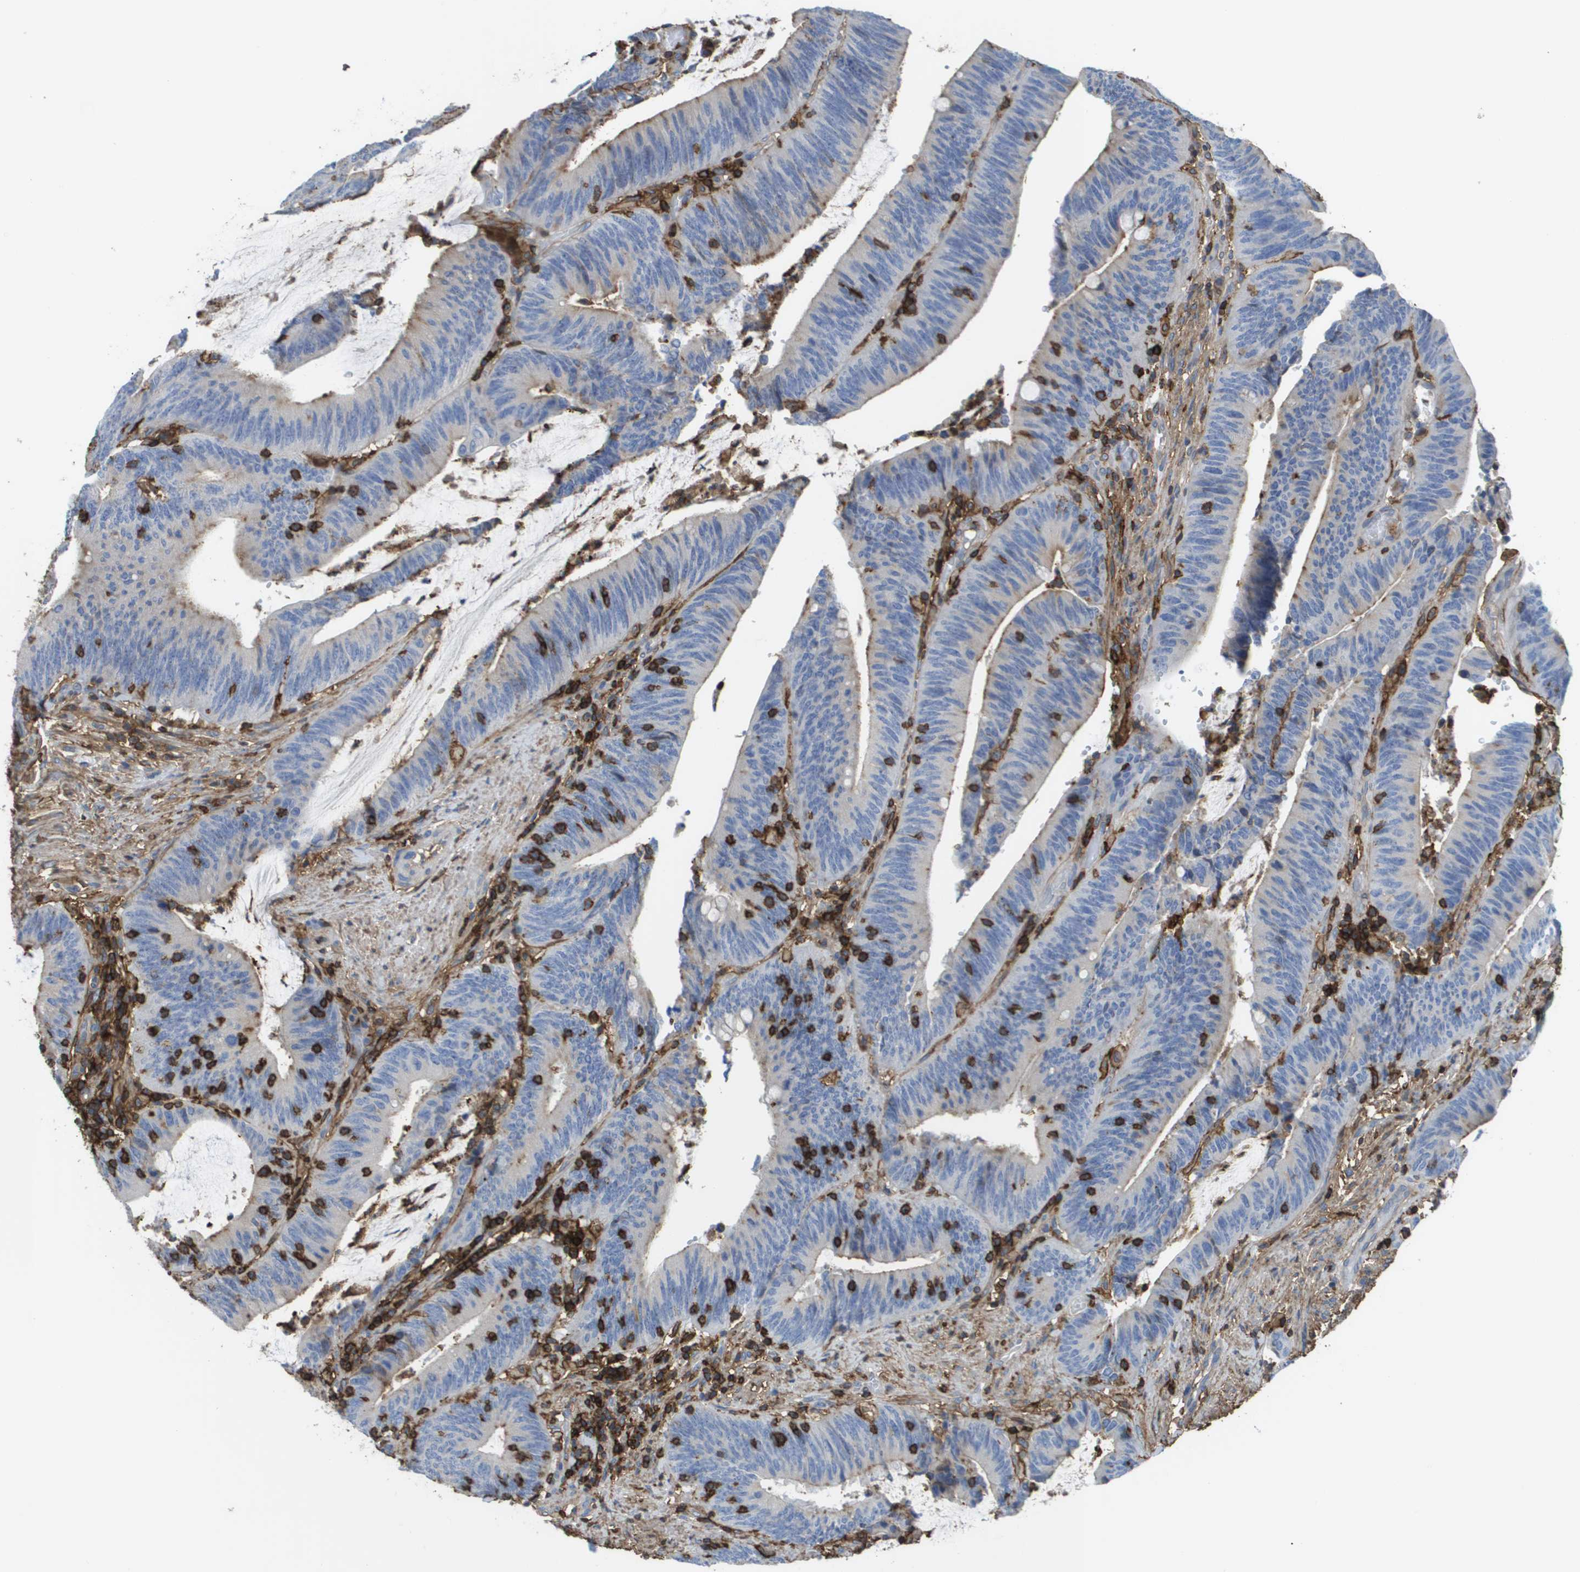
{"staining": {"intensity": "negative", "quantity": "none", "location": "none"}, "tissue": "colorectal cancer", "cell_type": "Tumor cells", "image_type": "cancer", "snomed": [{"axis": "morphology", "description": "Normal tissue, NOS"}, {"axis": "morphology", "description": "Adenocarcinoma, NOS"}, {"axis": "topography", "description": "Rectum"}], "caption": "An immunohistochemistry micrograph of colorectal adenocarcinoma is shown. There is no staining in tumor cells of colorectal adenocarcinoma.", "gene": "PASK", "patient": {"sex": "female", "age": 66}}